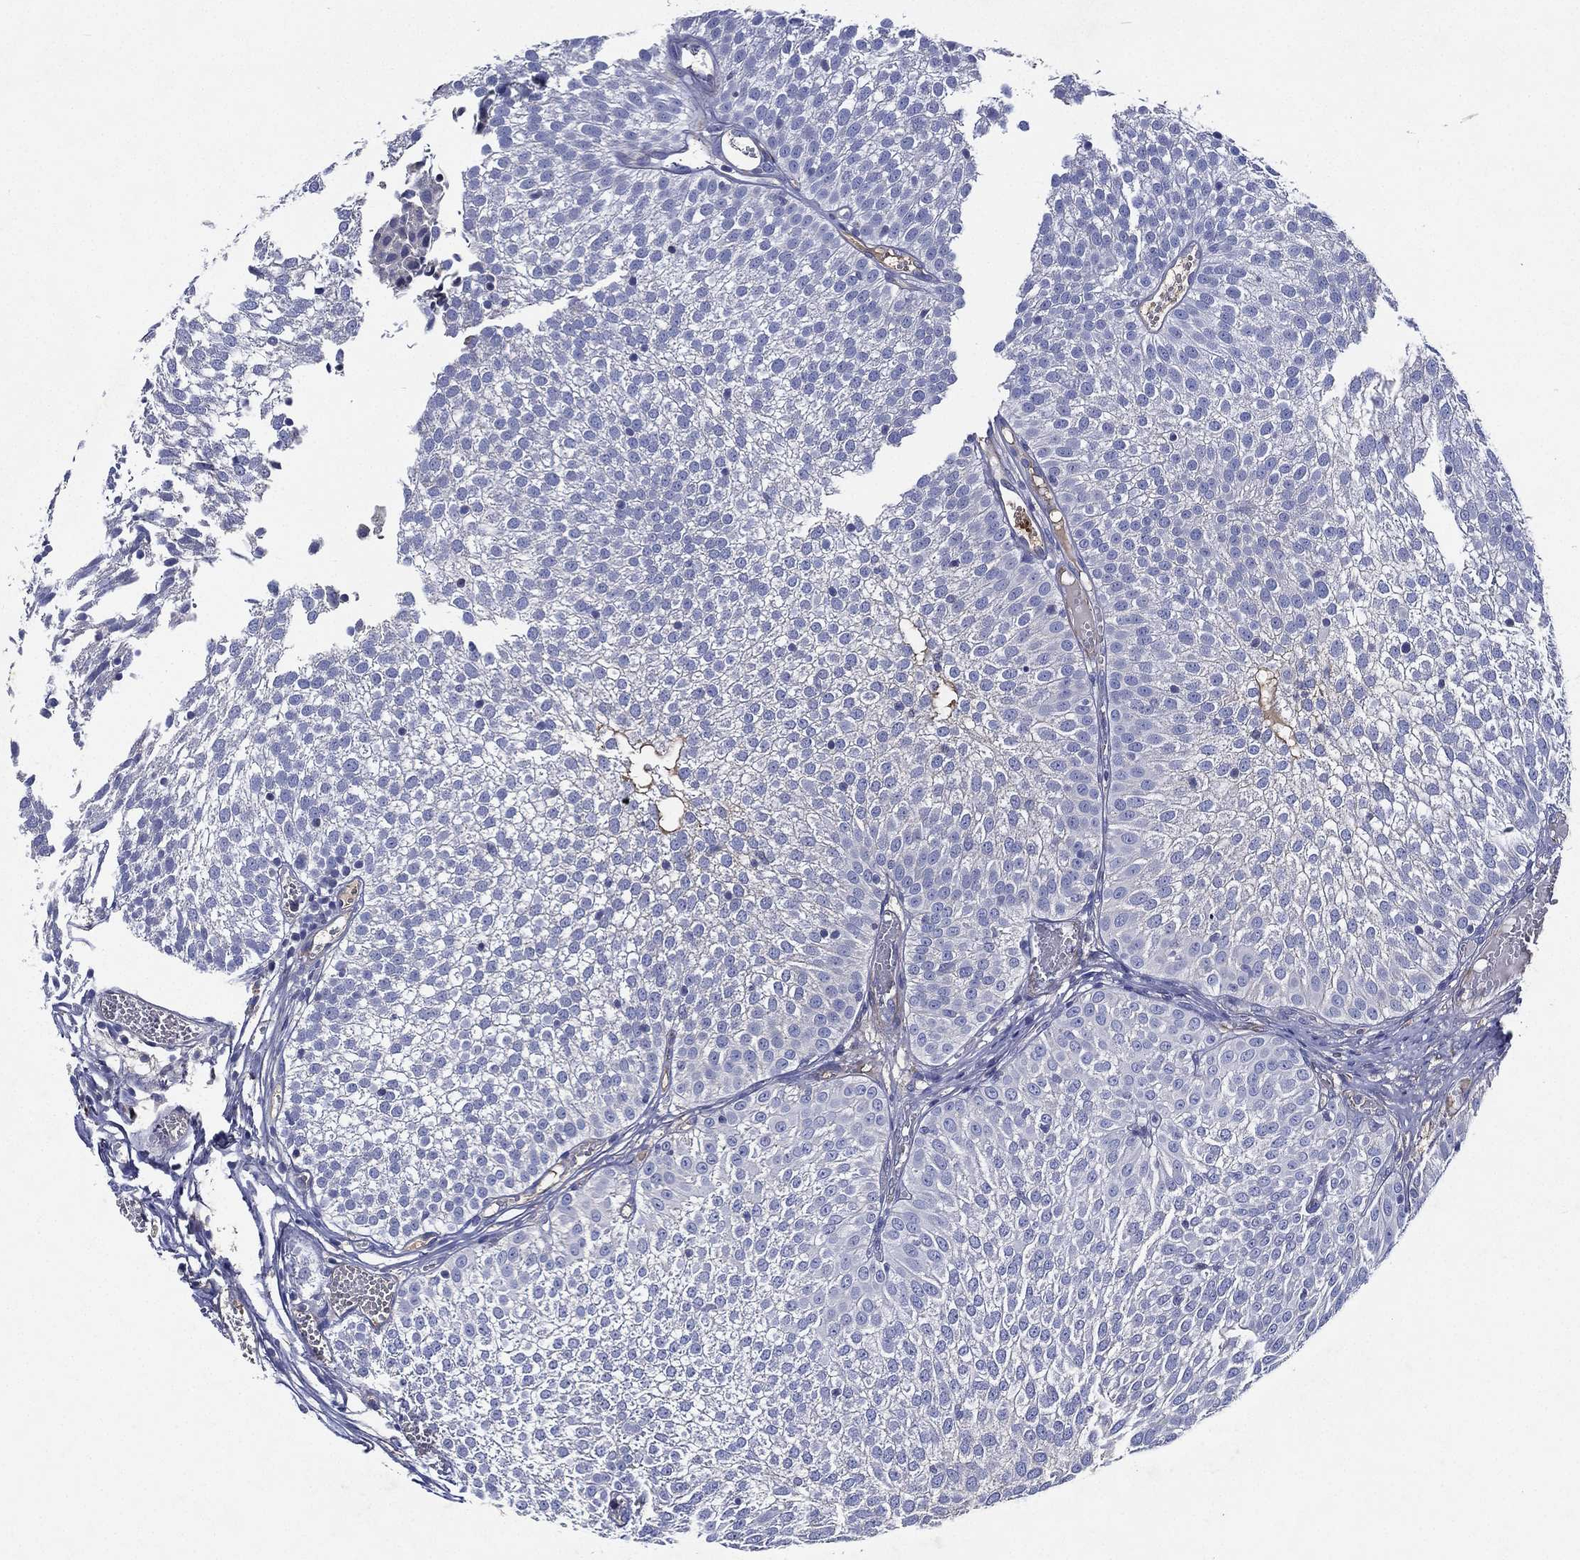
{"staining": {"intensity": "negative", "quantity": "none", "location": "none"}, "tissue": "urothelial cancer", "cell_type": "Tumor cells", "image_type": "cancer", "snomed": [{"axis": "morphology", "description": "Urothelial carcinoma, Low grade"}, {"axis": "topography", "description": "Urinary bladder"}], "caption": "DAB immunohistochemical staining of human urothelial cancer exhibits no significant expression in tumor cells.", "gene": "TMPRSS11D", "patient": {"sex": "male", "age": 52}}